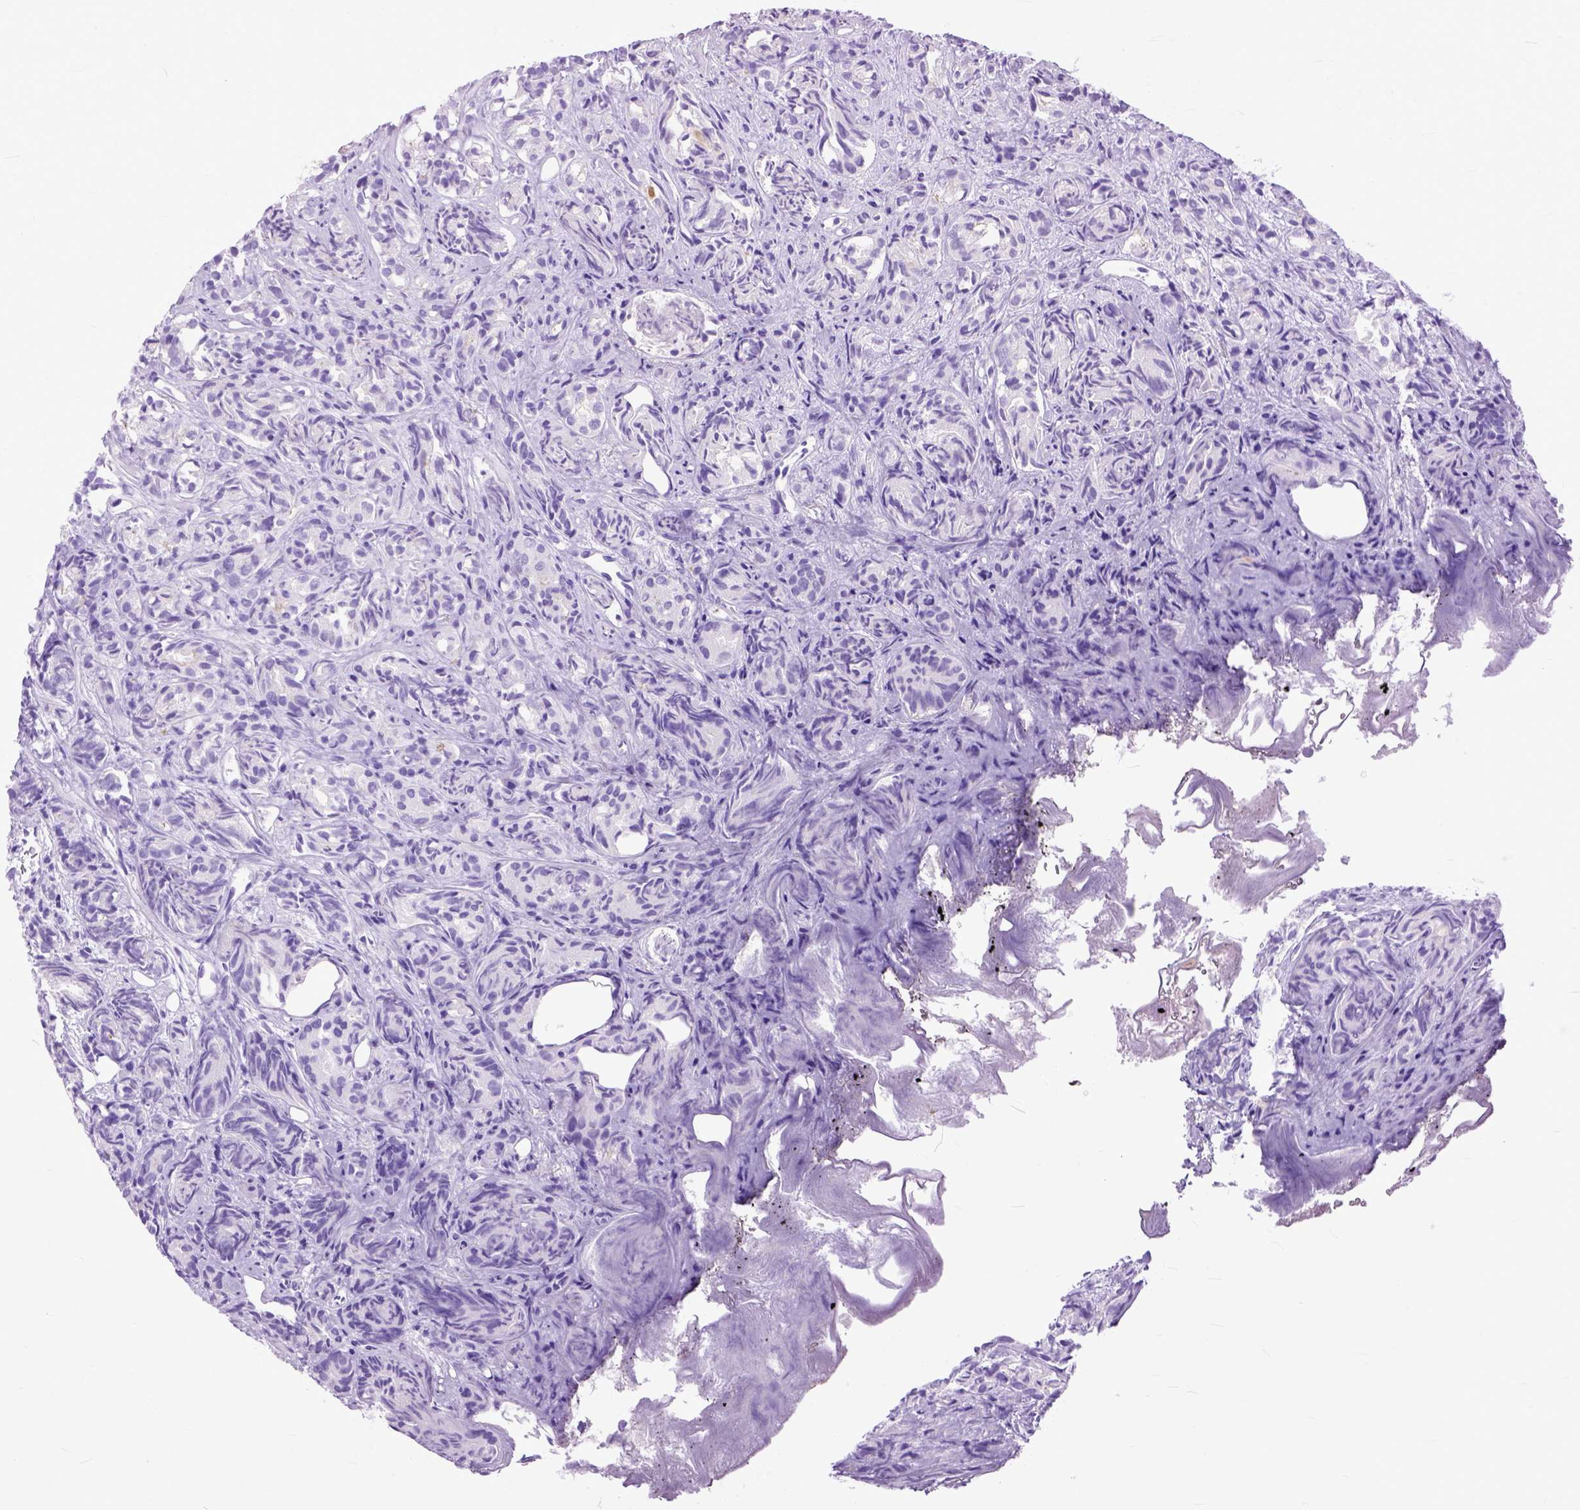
{"staining": {"intensity": "negative", "quantity": "none", "location": "none"}, "tissue": "prostate cancer", "cell_type": "Tumor cells", "image_type": "cancer", "snomed": [{"axis": "morphology", "description": "Adenocarcinoma, High grade"}, {"axis": "topography", "description": "Prostate"}], "caption": "Immunohistochemistry (IHC) of prostate cancer demonstrates no positivity in tumor cells. (DAB (3,3'-diaminobenzidine) immunohistochemistry with hematoxylin counter stain).", "gene": "GNGT1", "patient": {"sex": "male", "age": 84}}